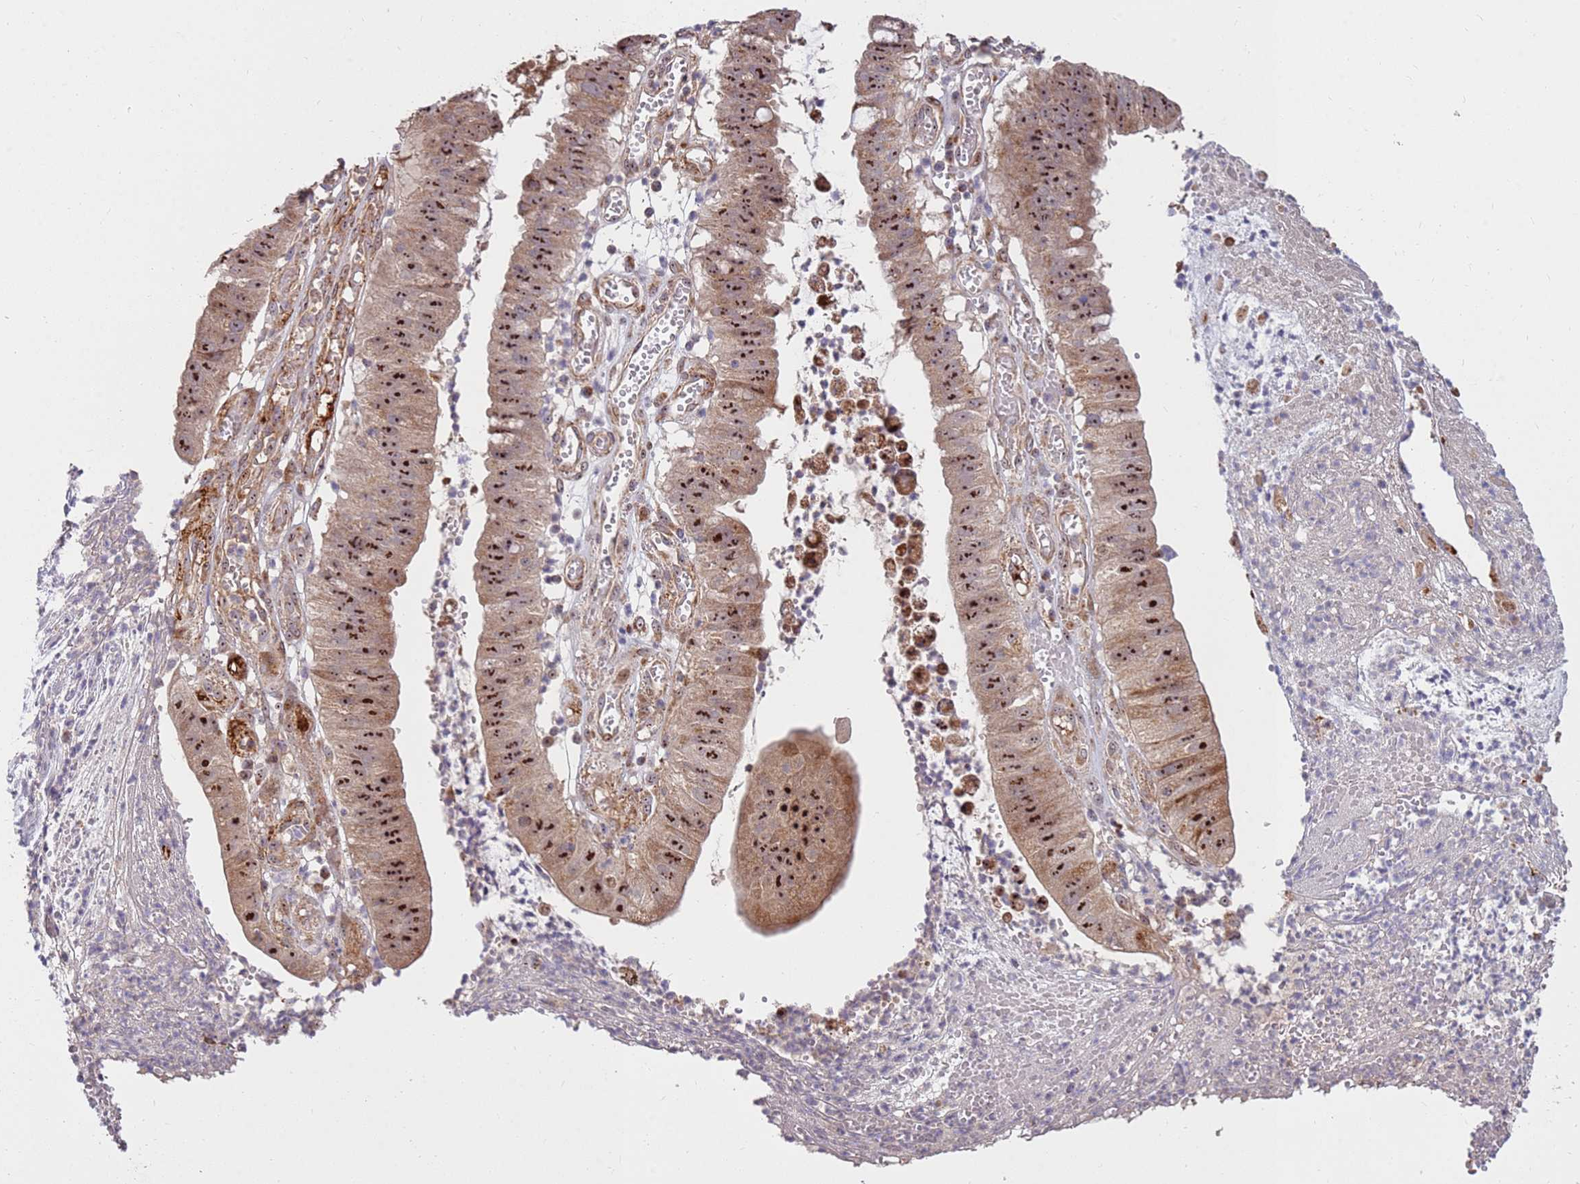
{"staining": {"intensity": "strong", "quantity": ">75%", "location": "cytoplasmic/membranous,nuclear"}, "tissue": "stomach cancer", "cell_type": "Tumor cells", "image_type": "cancer", "snomed": [{"axis": "morphology", "description": "Adenocarcinoma, NOS"}, {"axis": "topography", "description": "Stomach"}], "caption": "This histopathology image shows IHC staining of human stomach cancer, with high strong cytoplasmic/membranous and nuclear positivity in approximately >75% of tumor cells.", "gene": "KIF25", "patient": {"sex": "male", "age": 59}}